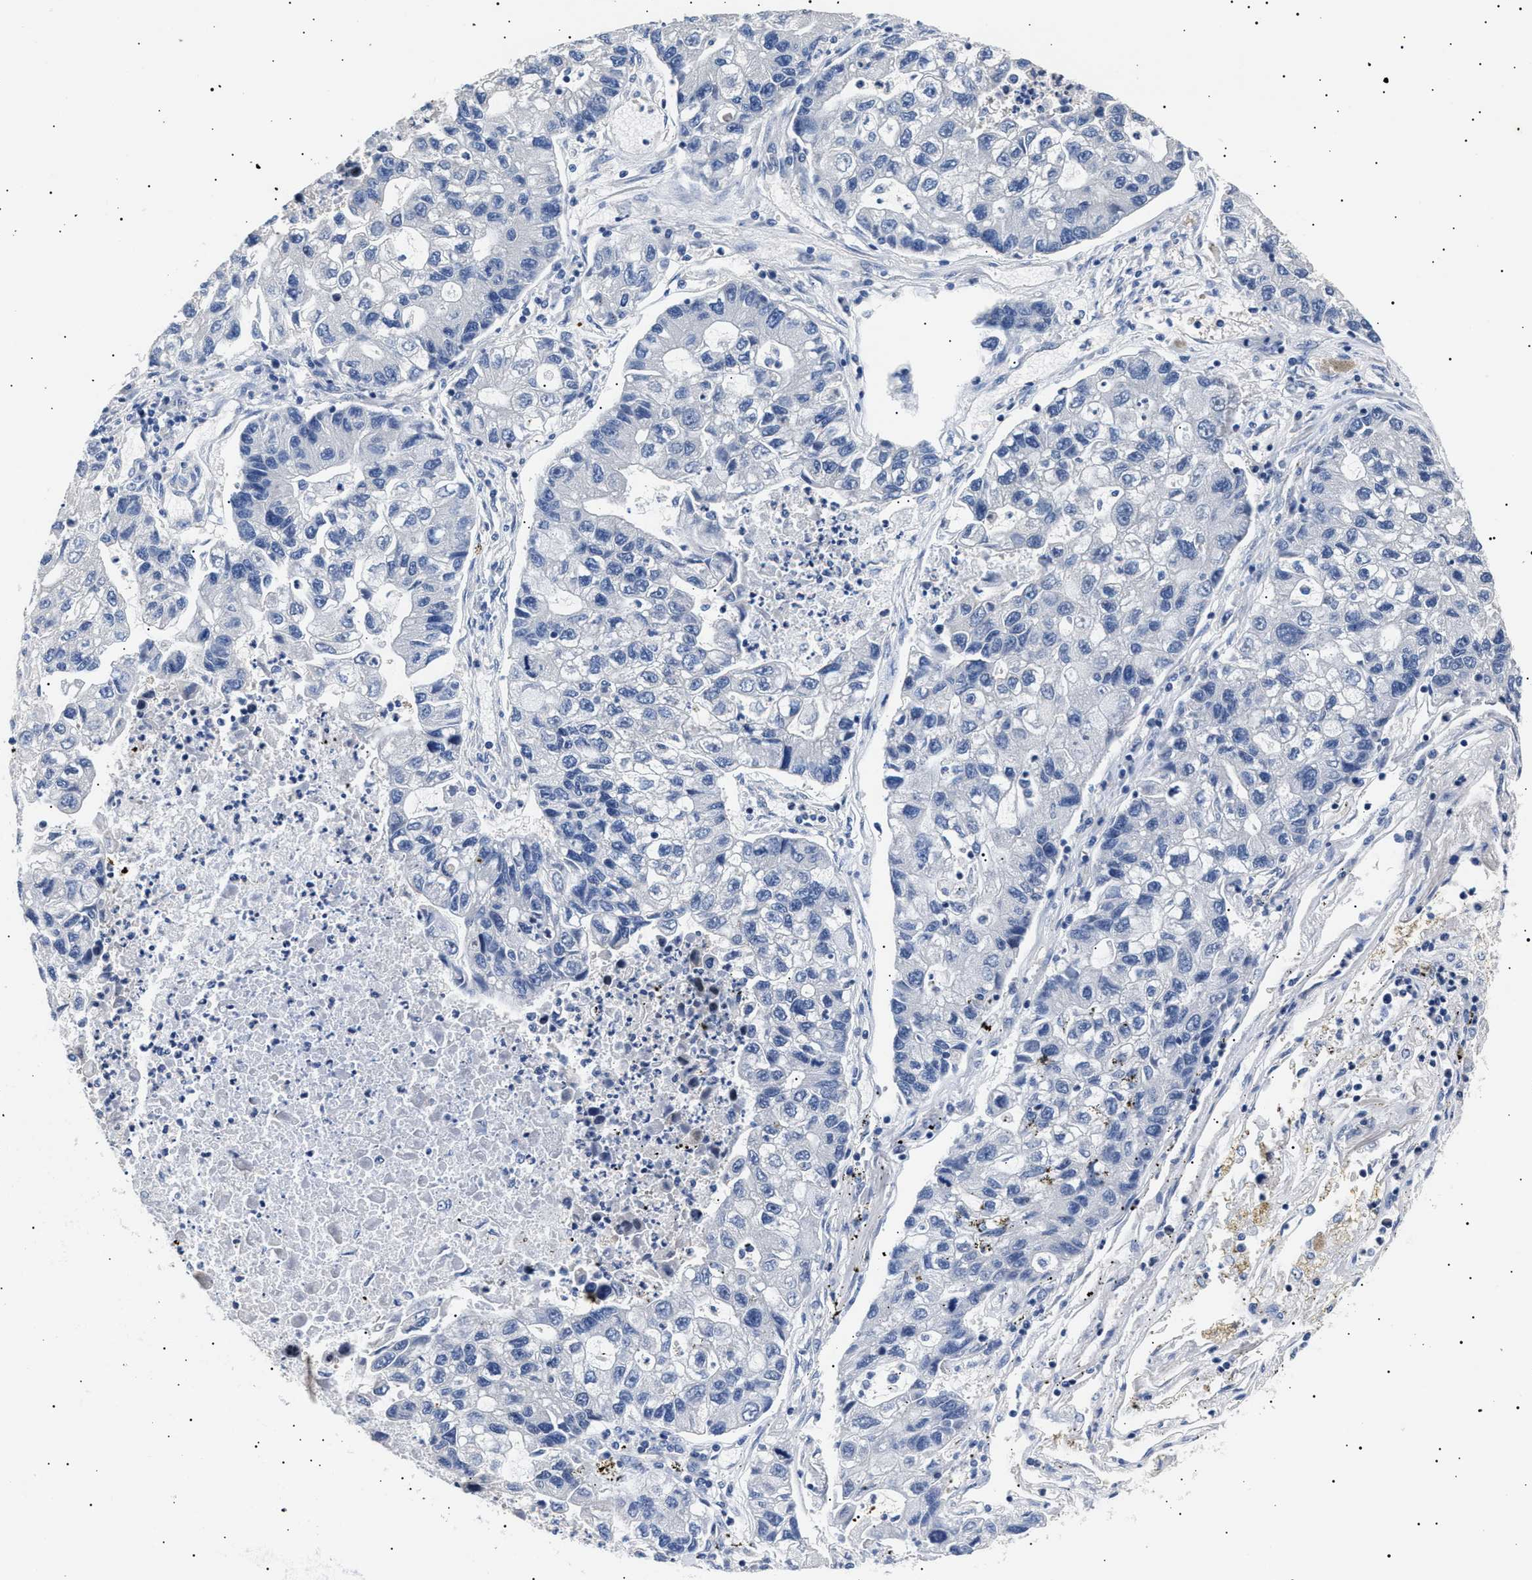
{"staining": {"intensity": "negative", "quantity": "none", "location": "none"}, "tissue": "lung cancer", "cell_type": "Tumor cells", "image_type": "cancer", "snomed": [{"axis": "morphology", "description": "Adenocarcinoma, NOS"}, {"axis": "topography", "description": "Lung"}], "caption": "This is a histopathology image of immunohistochemistry staining of adenocarcinoma (lung), which shows no staining in tumor cells.", "gene": "HEMGN", "patient": {"sex": "female", "age": 51}}